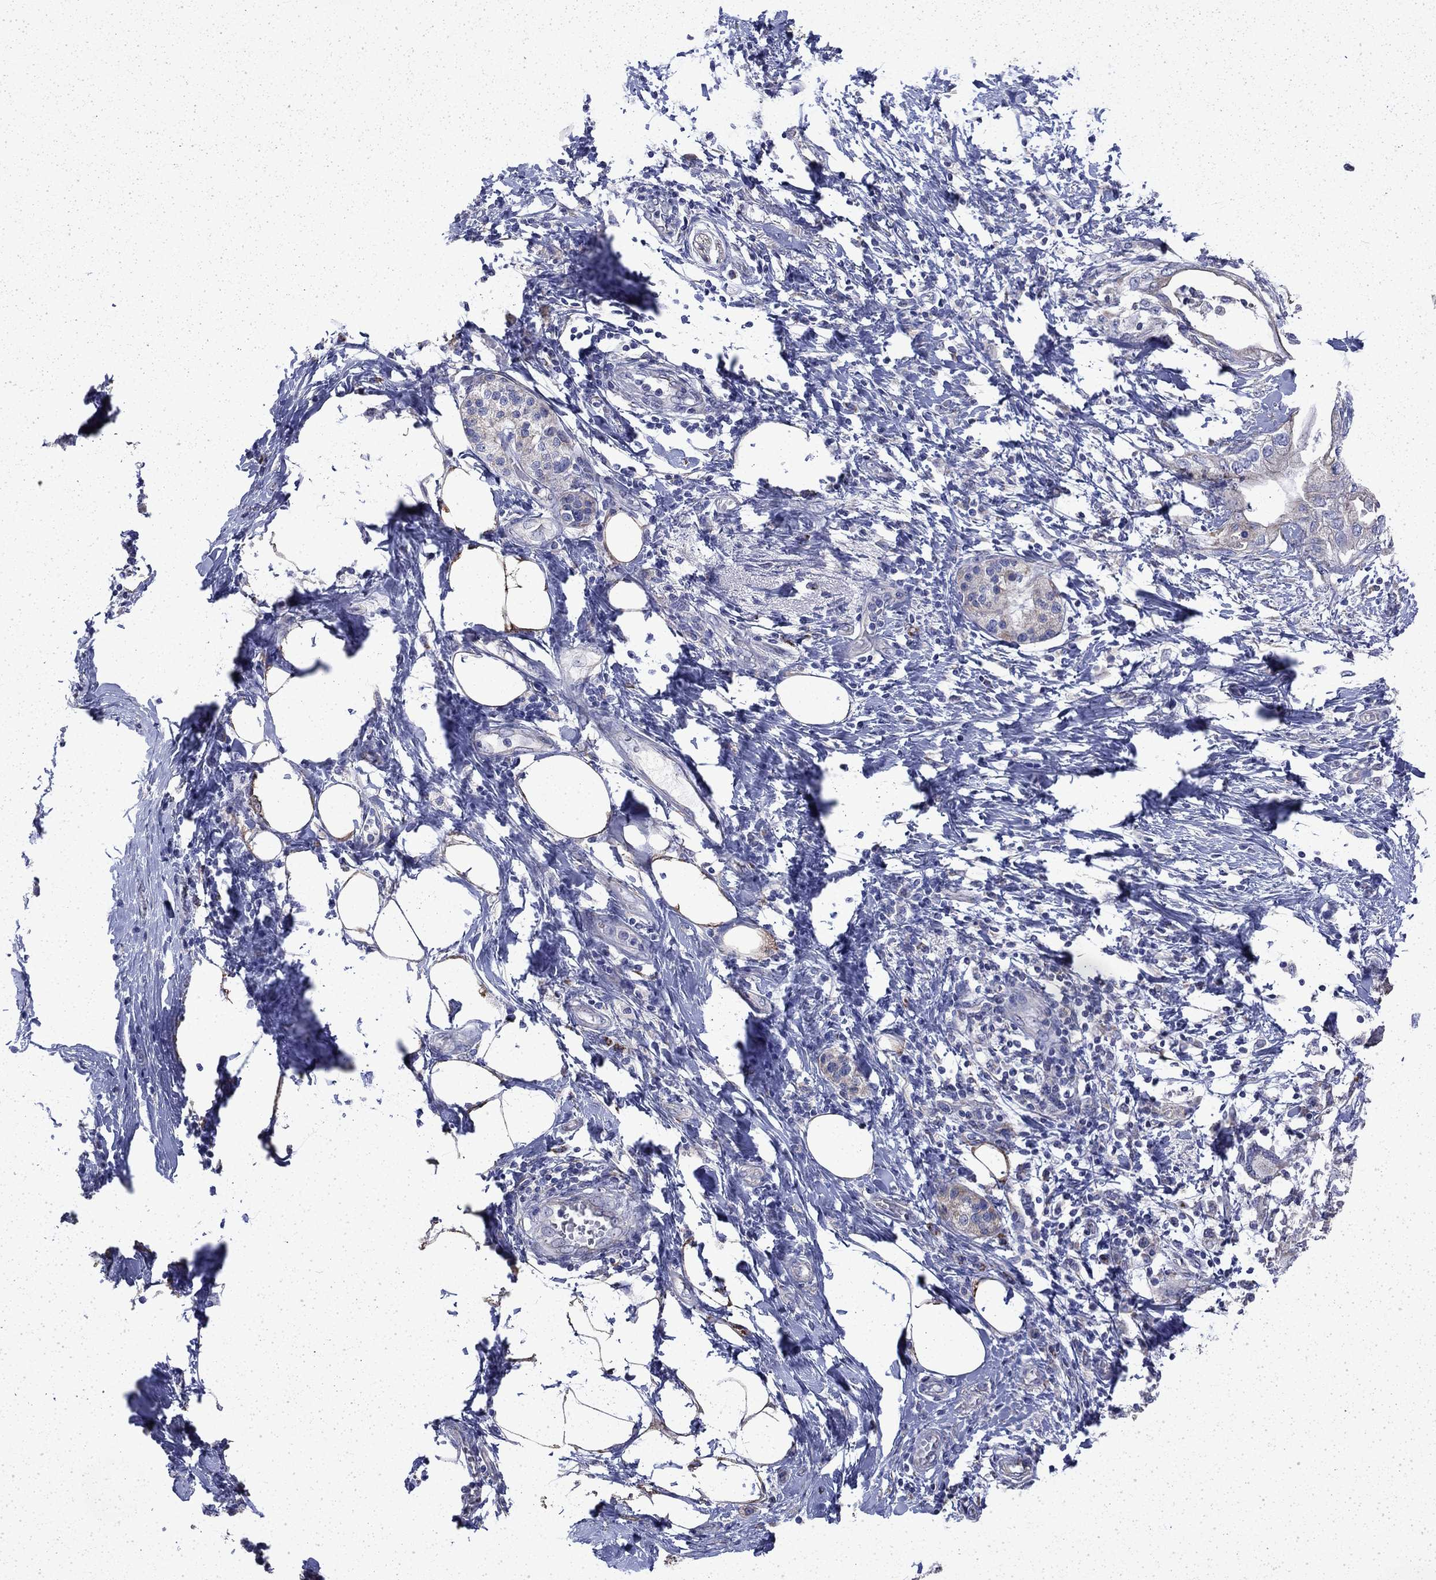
{"staining": {"intensity": "weak", "quantity": "25%-75%", "location": "cytoplasmic/membranous"}, "tissue": "pancreatic cancer", "cell_type": "Tumor cells", "image_type": "cancer", "snomed": [{"axis": "morphology", "description": "Normal tissue, NOS"}, {"axis": "morphology", "description": "Adenocarcinoma, NOS"}, {"axis": "topography", "description": "Pancreas"}, {"axis": "topography", "description": "Duodenum"}], "caption": "Pancreatic cancer stained for a protein (brown) demonstrates weak cytoplasmic/membranous positive staining in about 25%-75% of tumor cells.", "gene": "DTNA", "patient": {"sex": "female", "age": 60}}